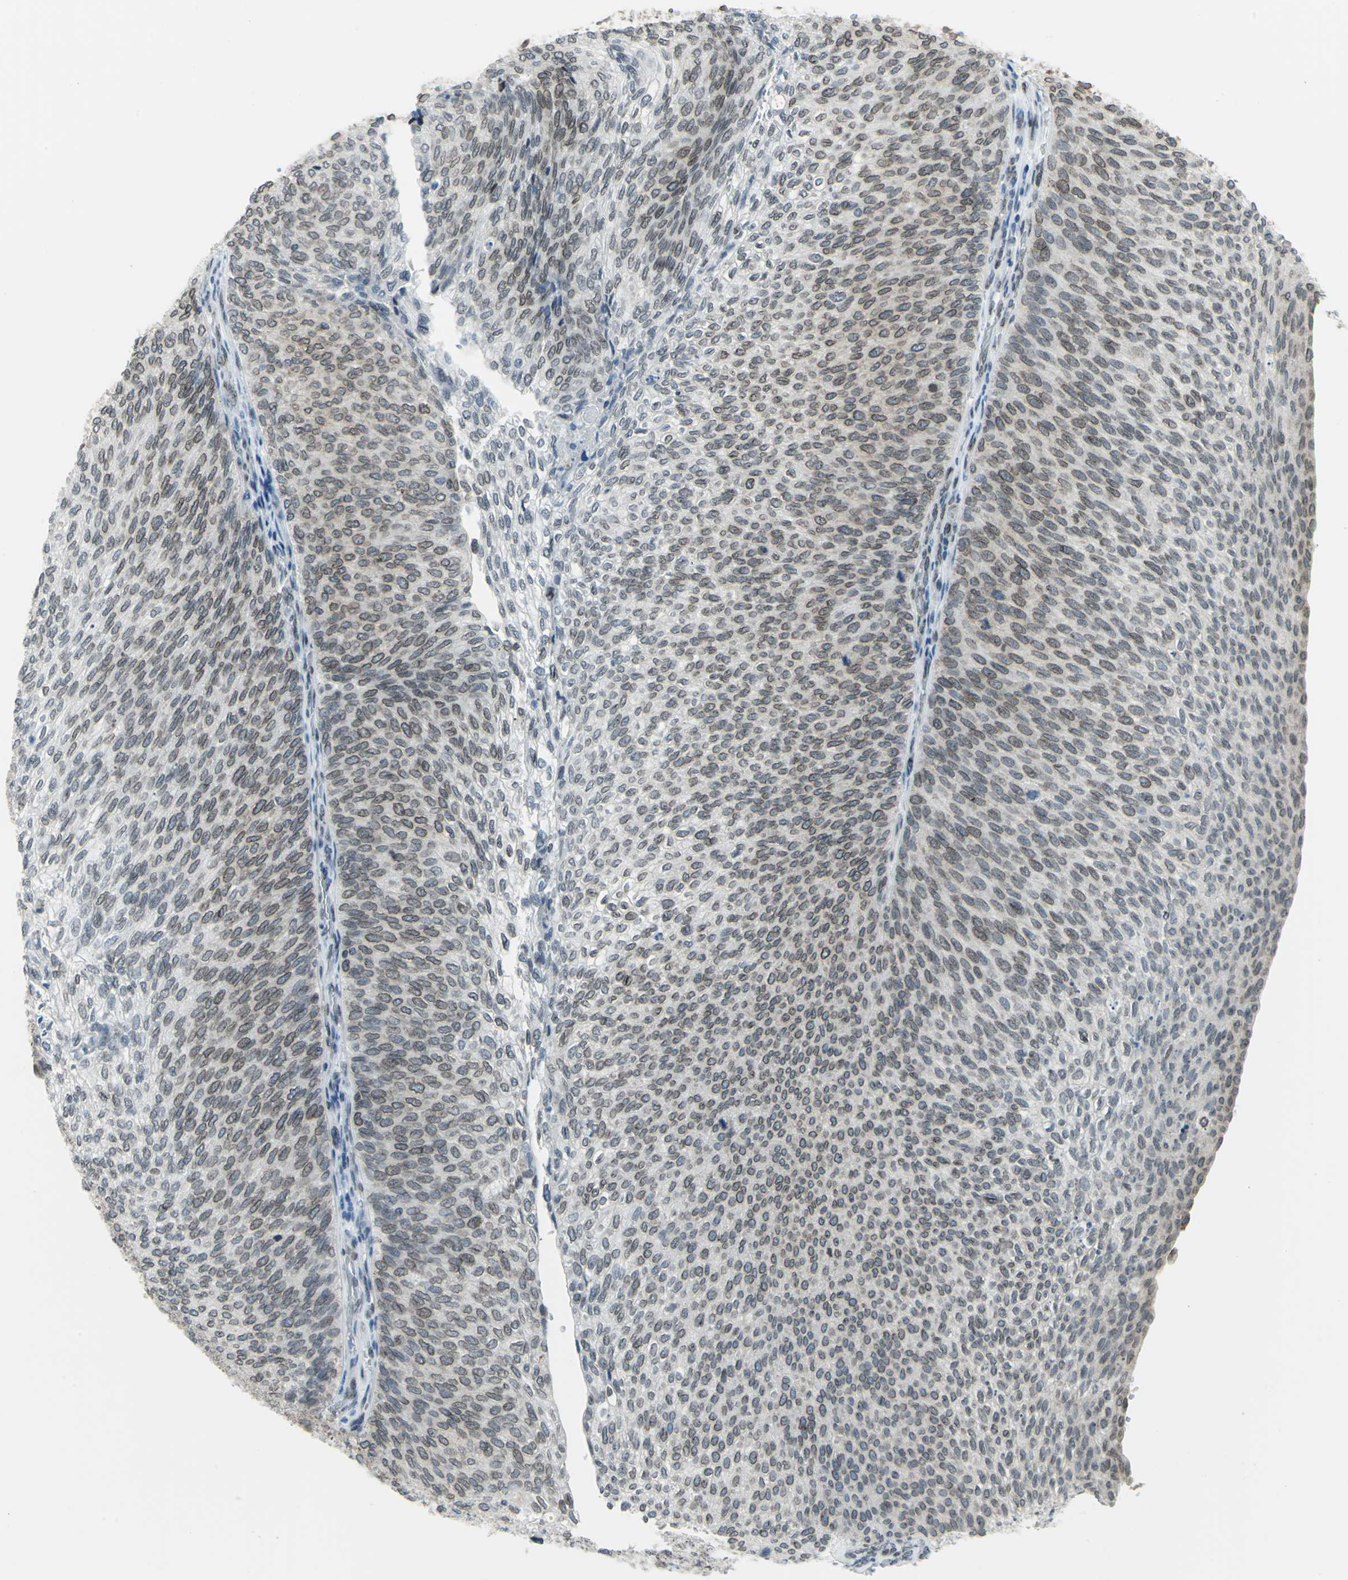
{"staining": {"intensity": "weak", "quantity": ">75%", "location": "cytoplasmic/membranous,nuclear"}, "tissue": "urothelial cancer", "cell_type": "Tumor cells", "image_type": "cancer", "snomed": [{"axis": "morphology", "description": "Urothelial carcinoma, Low grade"}, {"axis": "topography", "description": "Urinary bladder"}], "caption": "Immunohistochemistry (IHC) staining of urothelial cancer, which demonstrates low levels of weak cytoplasmic/membranous and nuclear positivity in about >75% of tumor cells indicating weak cytoplasmic/membranous and nuclear protein expression. The staining was performed using DAB (3,3'-diaminobenzidine) (brown) for protein detection and nuclei were counterstained in hematoxylin (blue).", "gene": "SNUPN", "patient": {"sex": "female", "age": 79}}